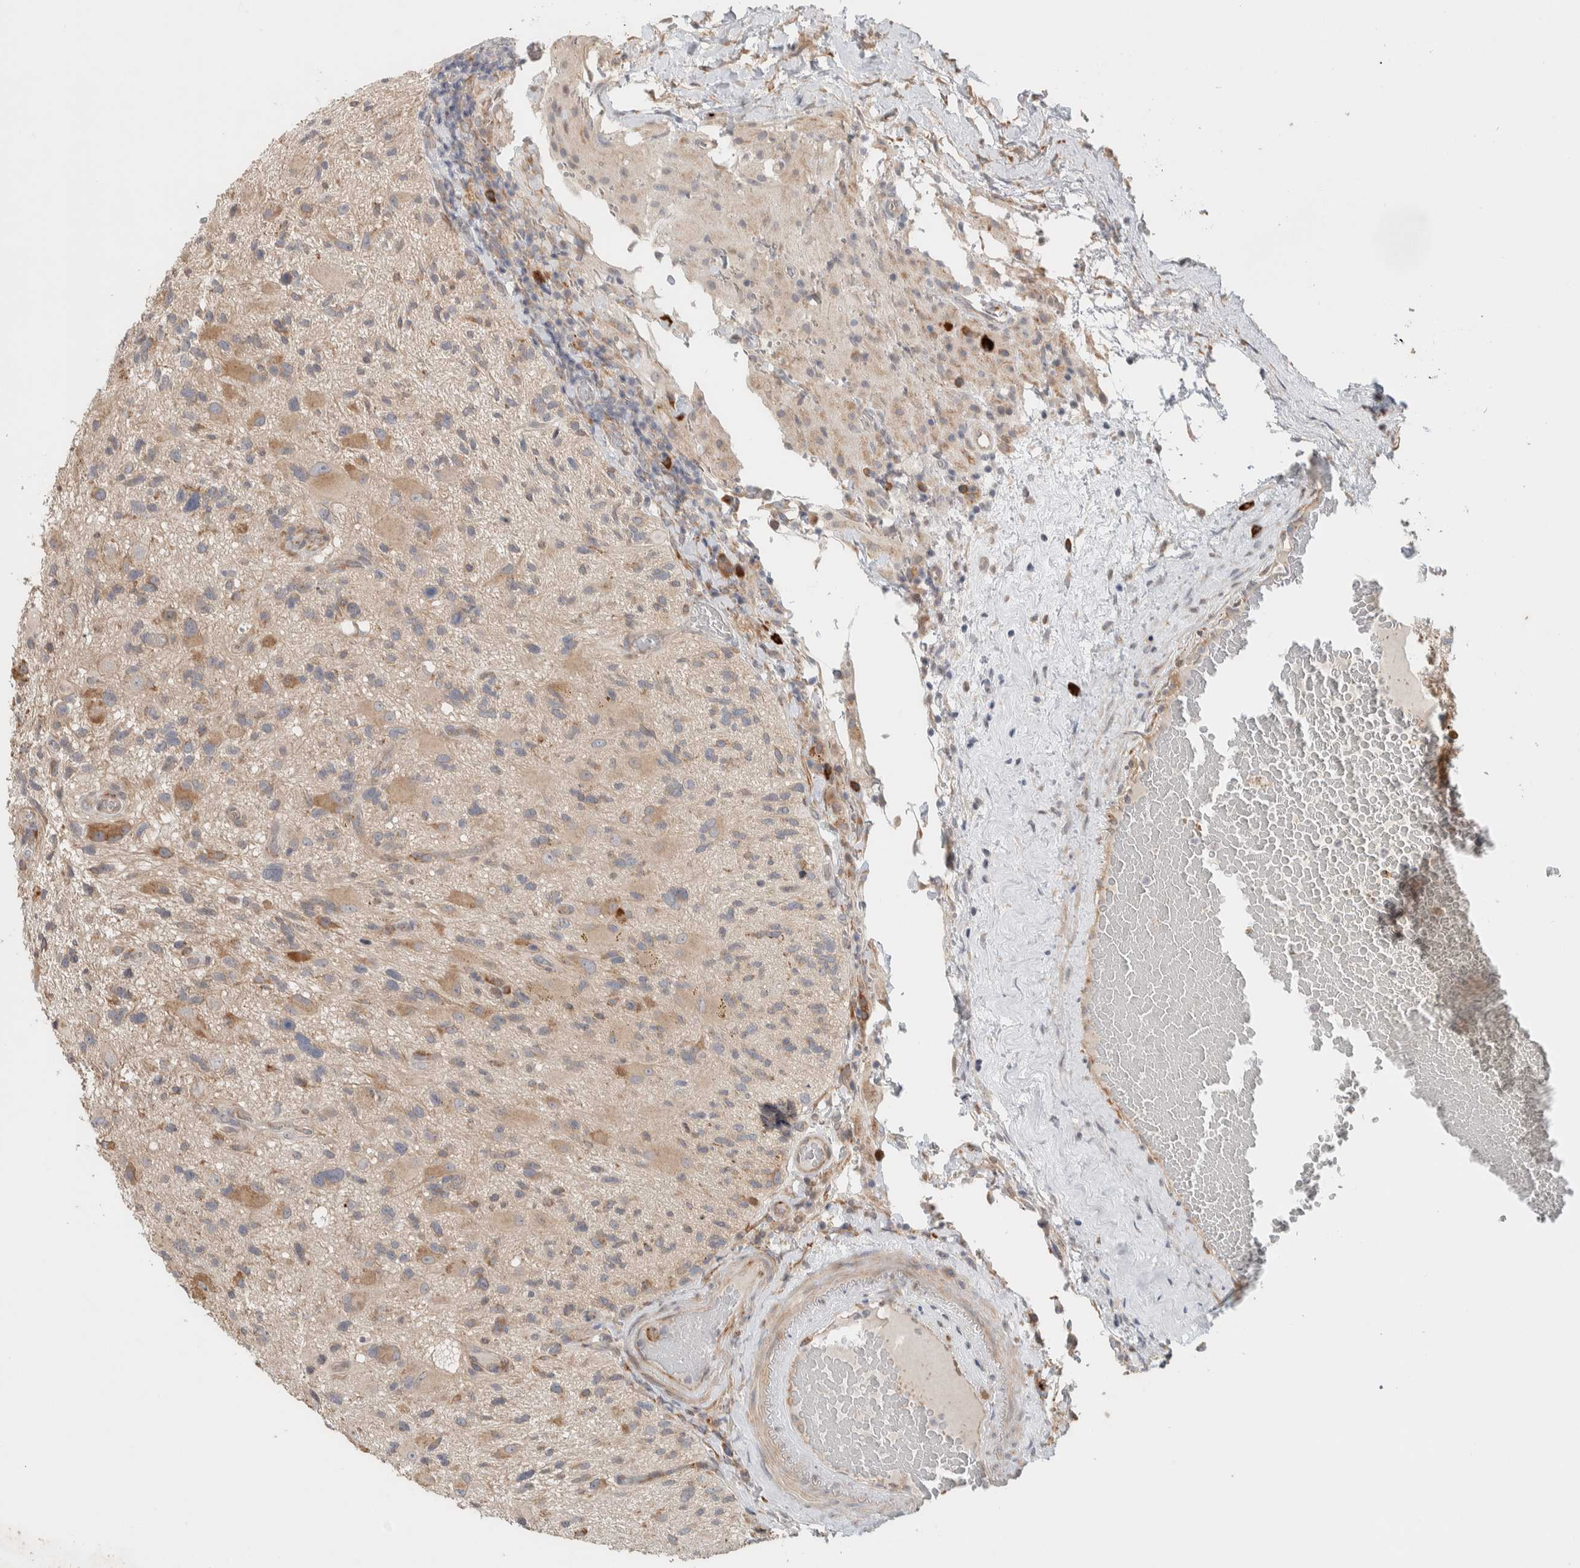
{"staining": {"intensity": "weak", "quantity": "<25%", "location": "cytoplasmic/membranous"}, "tissue": "glioma", "cell_type": "Tumor cells", "image_type": "cancer", "snomed": [{"axis": "morphology", "description": "Glioma, malignant, High grade"}, {"axis": "topography", "description": "Brain"}], "caption": "There is no significant staining in tumor cells of glioma. (Immunohistochemistry, brightfield microscopy, high magnification).", "gene": "ADCY8", "patient": {"sex": "male", "age": 33}}